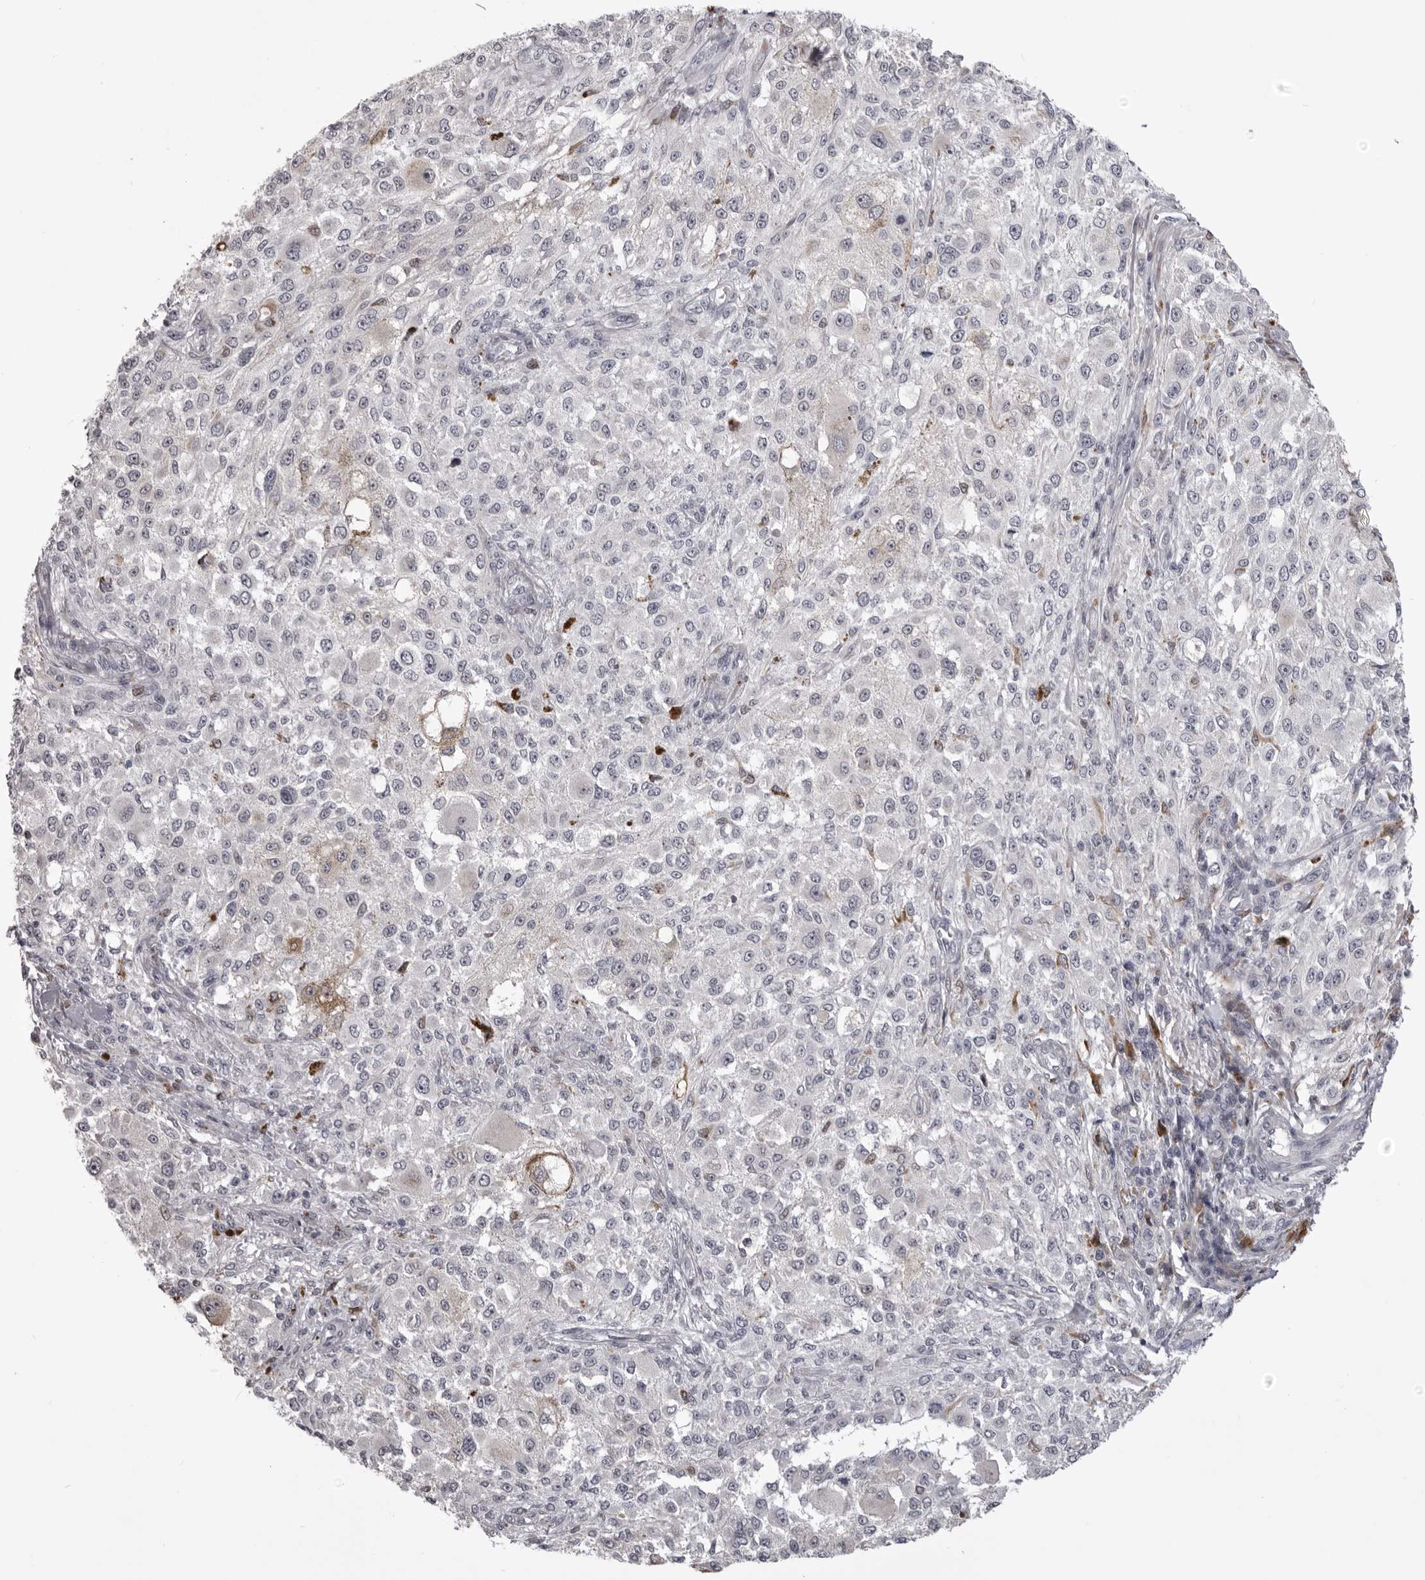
{"staining": {"intensity": "negative", "quantity": "none", "location": "none"}, "tissue": "melanoma", "cell_type": "Tumor cells", "image_type": "cancer", "snomed": [{"axis": "morphology", "description": "Necrosis, NOS"}, {"axis": "morphology", "description": "Malignant melanoma, NOS"}, {"axis": "topography", "description": "Skin"}], "caption": "This is a histopathology image of immunohistochemistry (IHC) staining of malignant melanoma, which shows no positivity in tumor cells.", "gene": "NCEH1", "patient": {"sex": "female", "age": 87}}